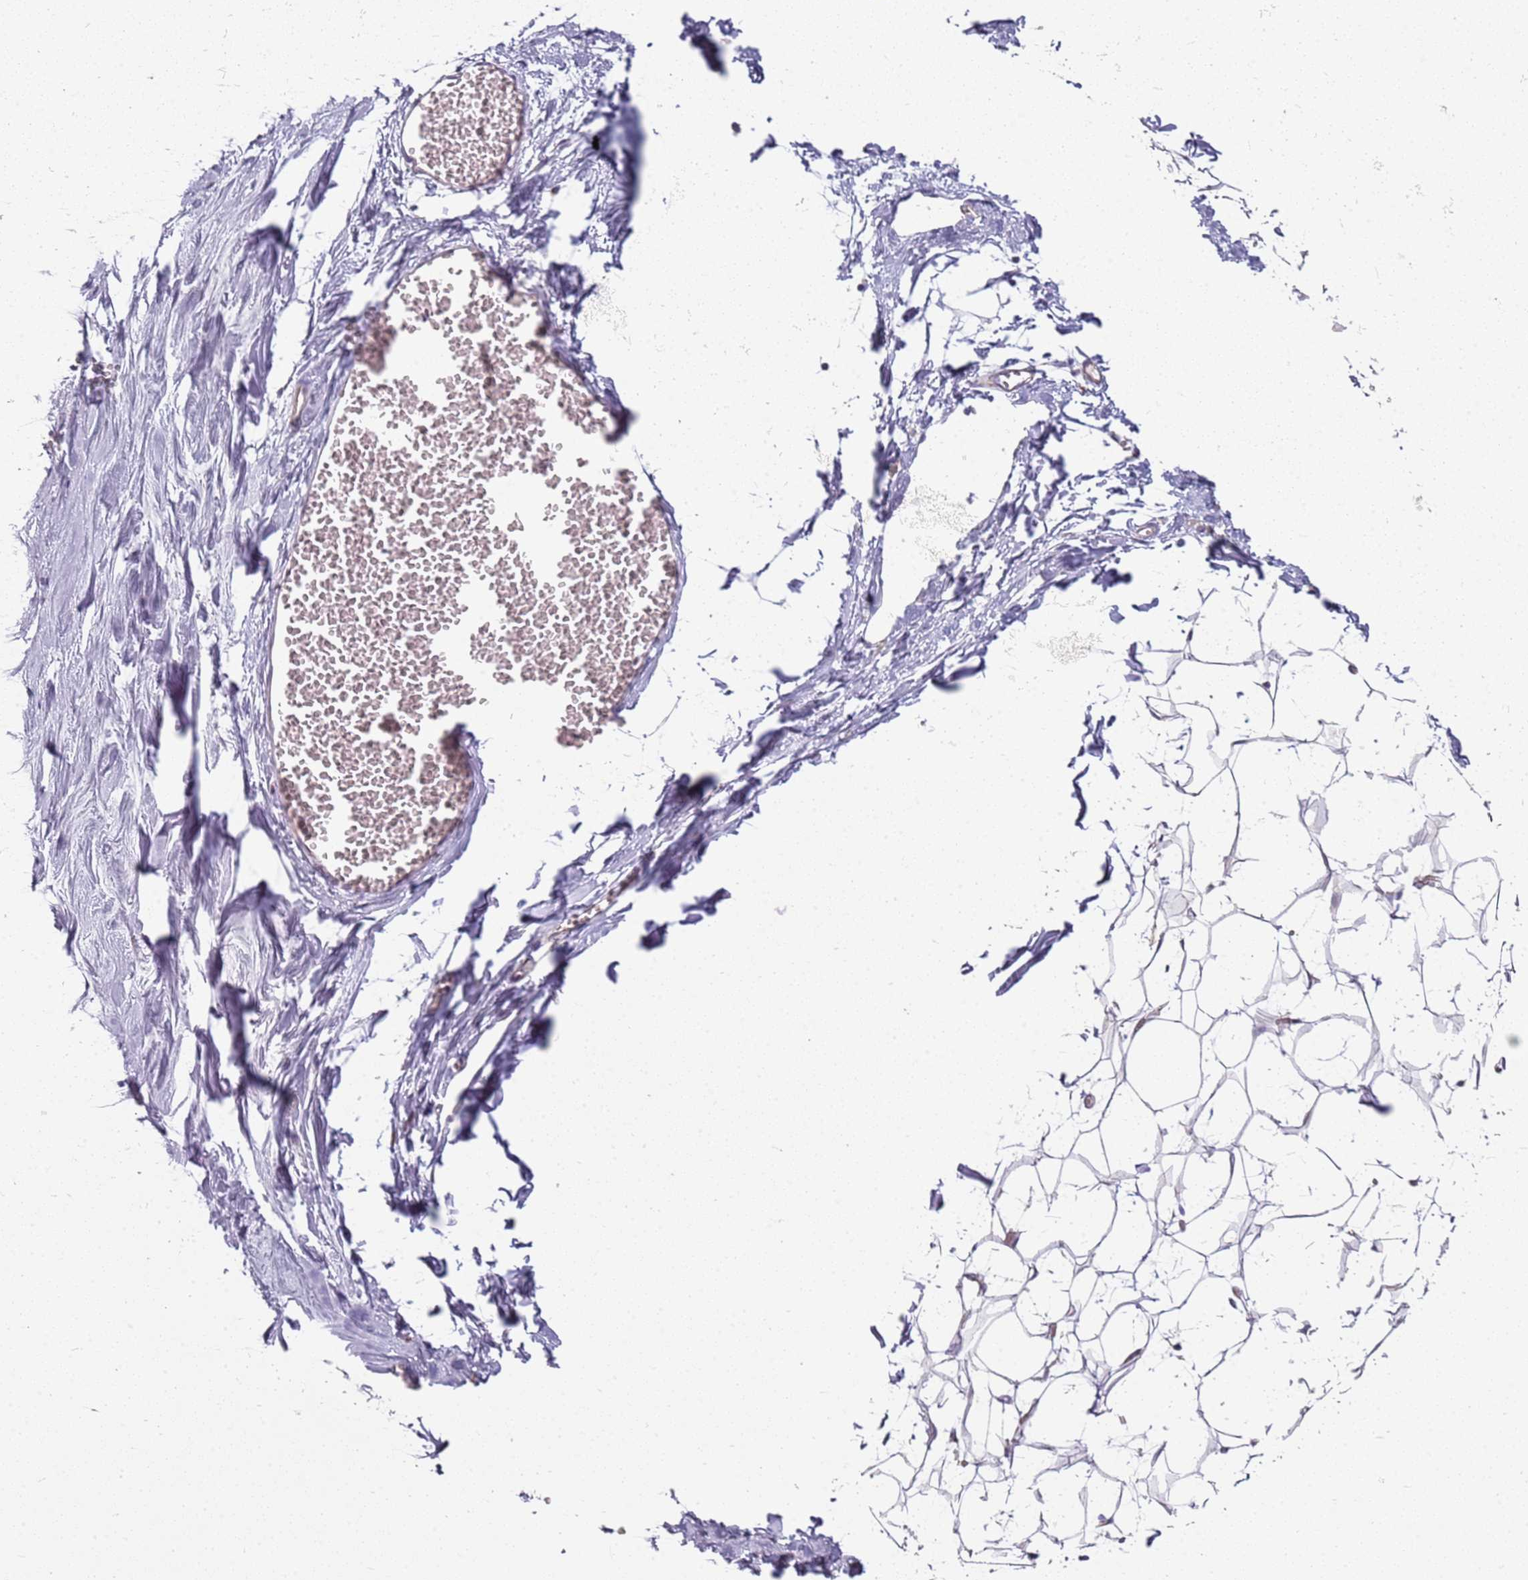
{"staining": {"intensity": "negative", "quantity": "none", "location": "none"}, "tissue": "breast", "cell_type": "Adipocytes", "image_type": "normal", "snomed": [{"axis": "morphology", "description": "Normal tissue, NOS"}, {"axis": "topography", "description": "Breast"}], "caption": "High power microscopy photomicrograph of an IHC image of benign breast, revealing no significant staining in adipocytes. Nuclei are stained in blue.", "gene": "TMEM200C", "patient": {"sex": "female", "age": 27}}